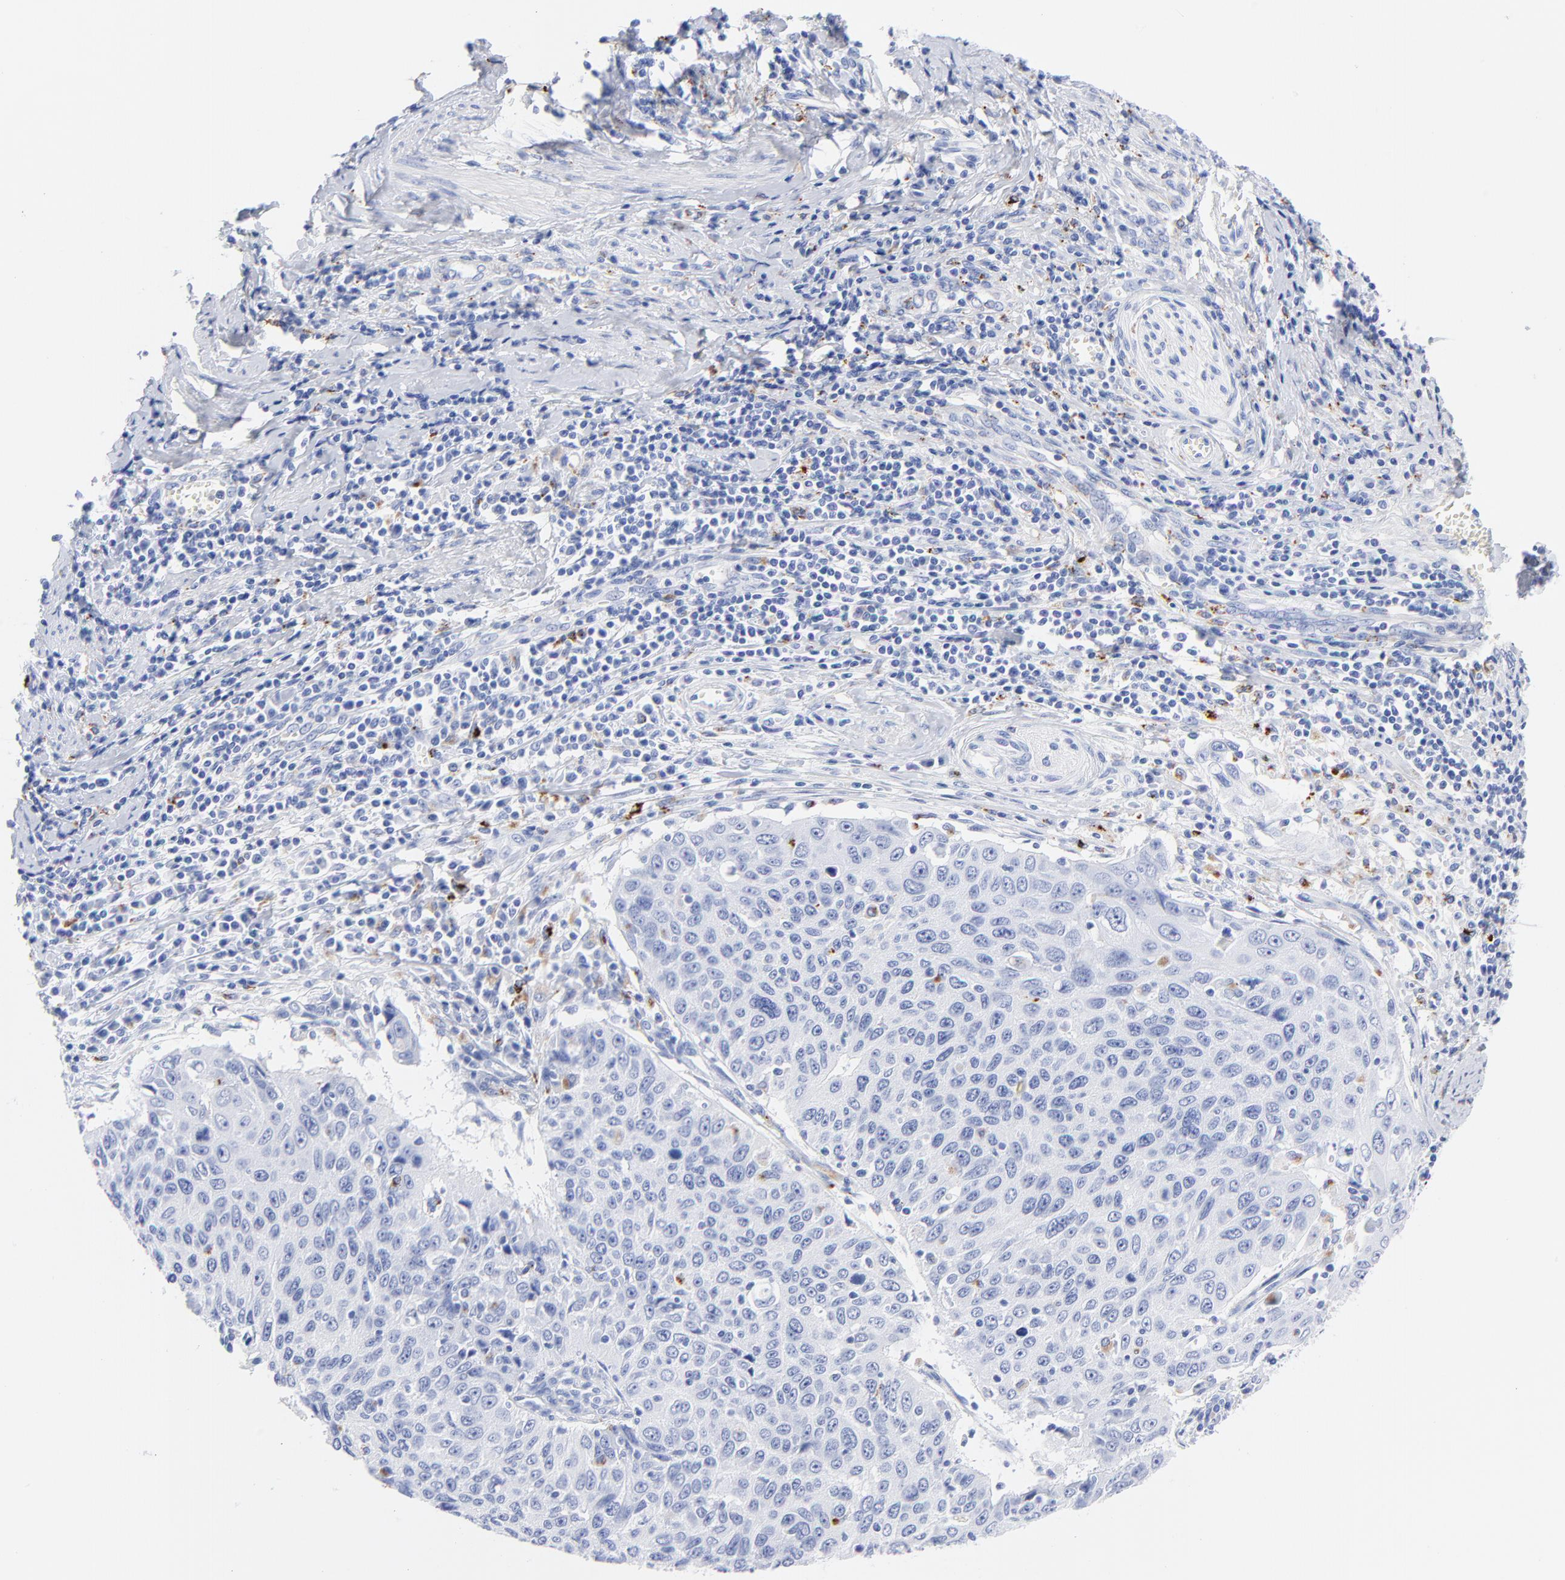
{"staining": {"intensity": "moderate", "quantity": "<25%", "location": "cytoplasmic/membranous"}, "tissue": "cervical cancer", "cell_type": "Tumor cells", "image_type": "cancer", "snomed": [{"axis": "morphology", "description": "Squamous cell carcinoma, NOS"}, {"axis": "topography", "description": "Cervix"}], "caption": "An IHC photomicrograph of tumor tissue is shown. Protein staining in brown highlights moderate cytoplasmic/membranous positivity in cervical squamous cell carcinoma within tumor cells.", "gene": "CPVL", "patient": {"sex": "female", "age": 53}}